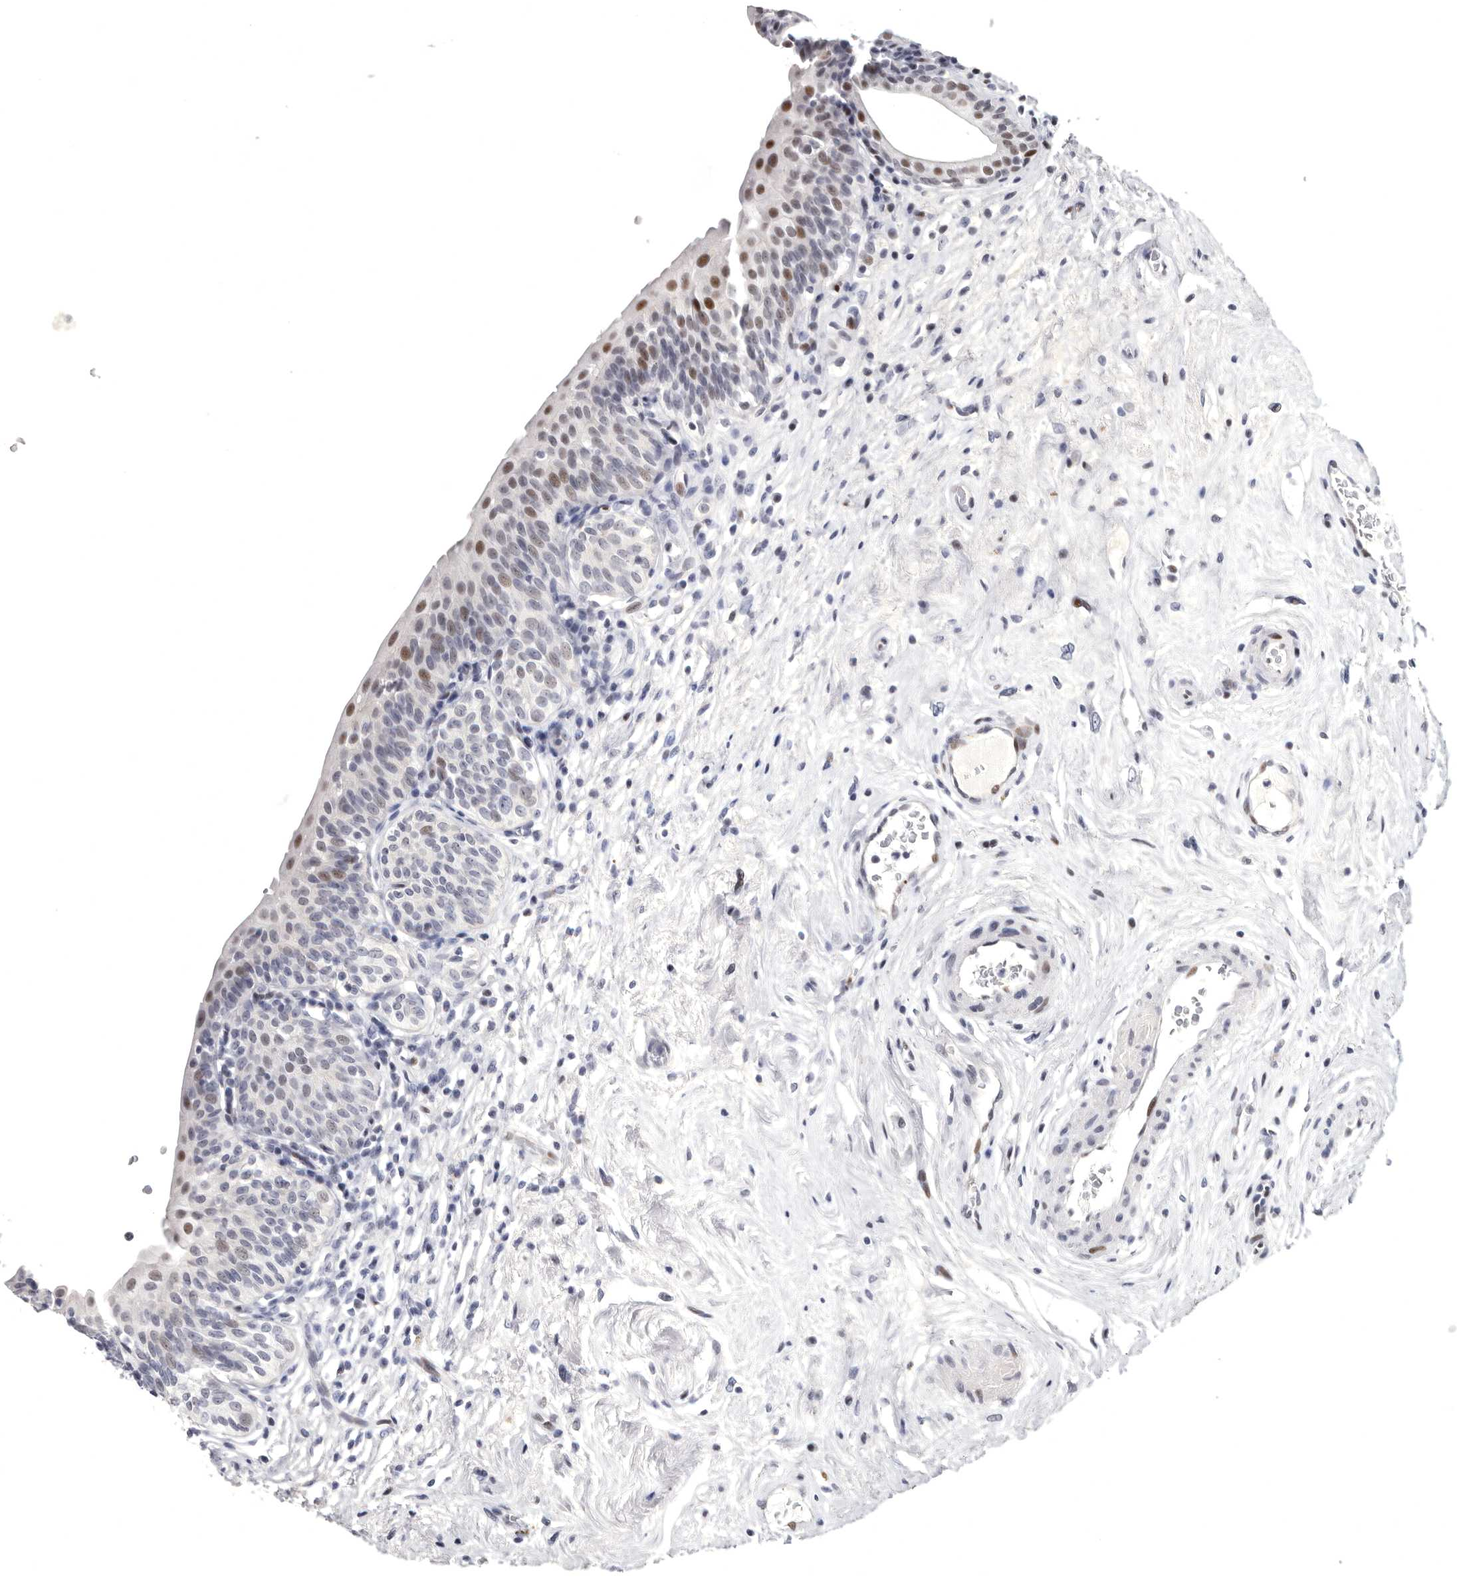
{"staining": {"intensity": "strong", "quantity": "<25%", "location": "nuclear"}, "tissue": "urinary bladder", "cell_type": "Urothelial cells", "image_type": "normal", "snomed": [{"axis": "morphology", "description": "Normal tissue, NOS"}, {"axis": "topography", "description": "Urinary bladder"}], "caption": "This photomicrograph exhibits immunohistochemistry (IHC) staining of unremarkable human urinary bladder, with medium strong nuclear expression in about <25% of urothelial cells.", "gene": "WRAP73", "patient": {"sex": "male", "age": 83}}